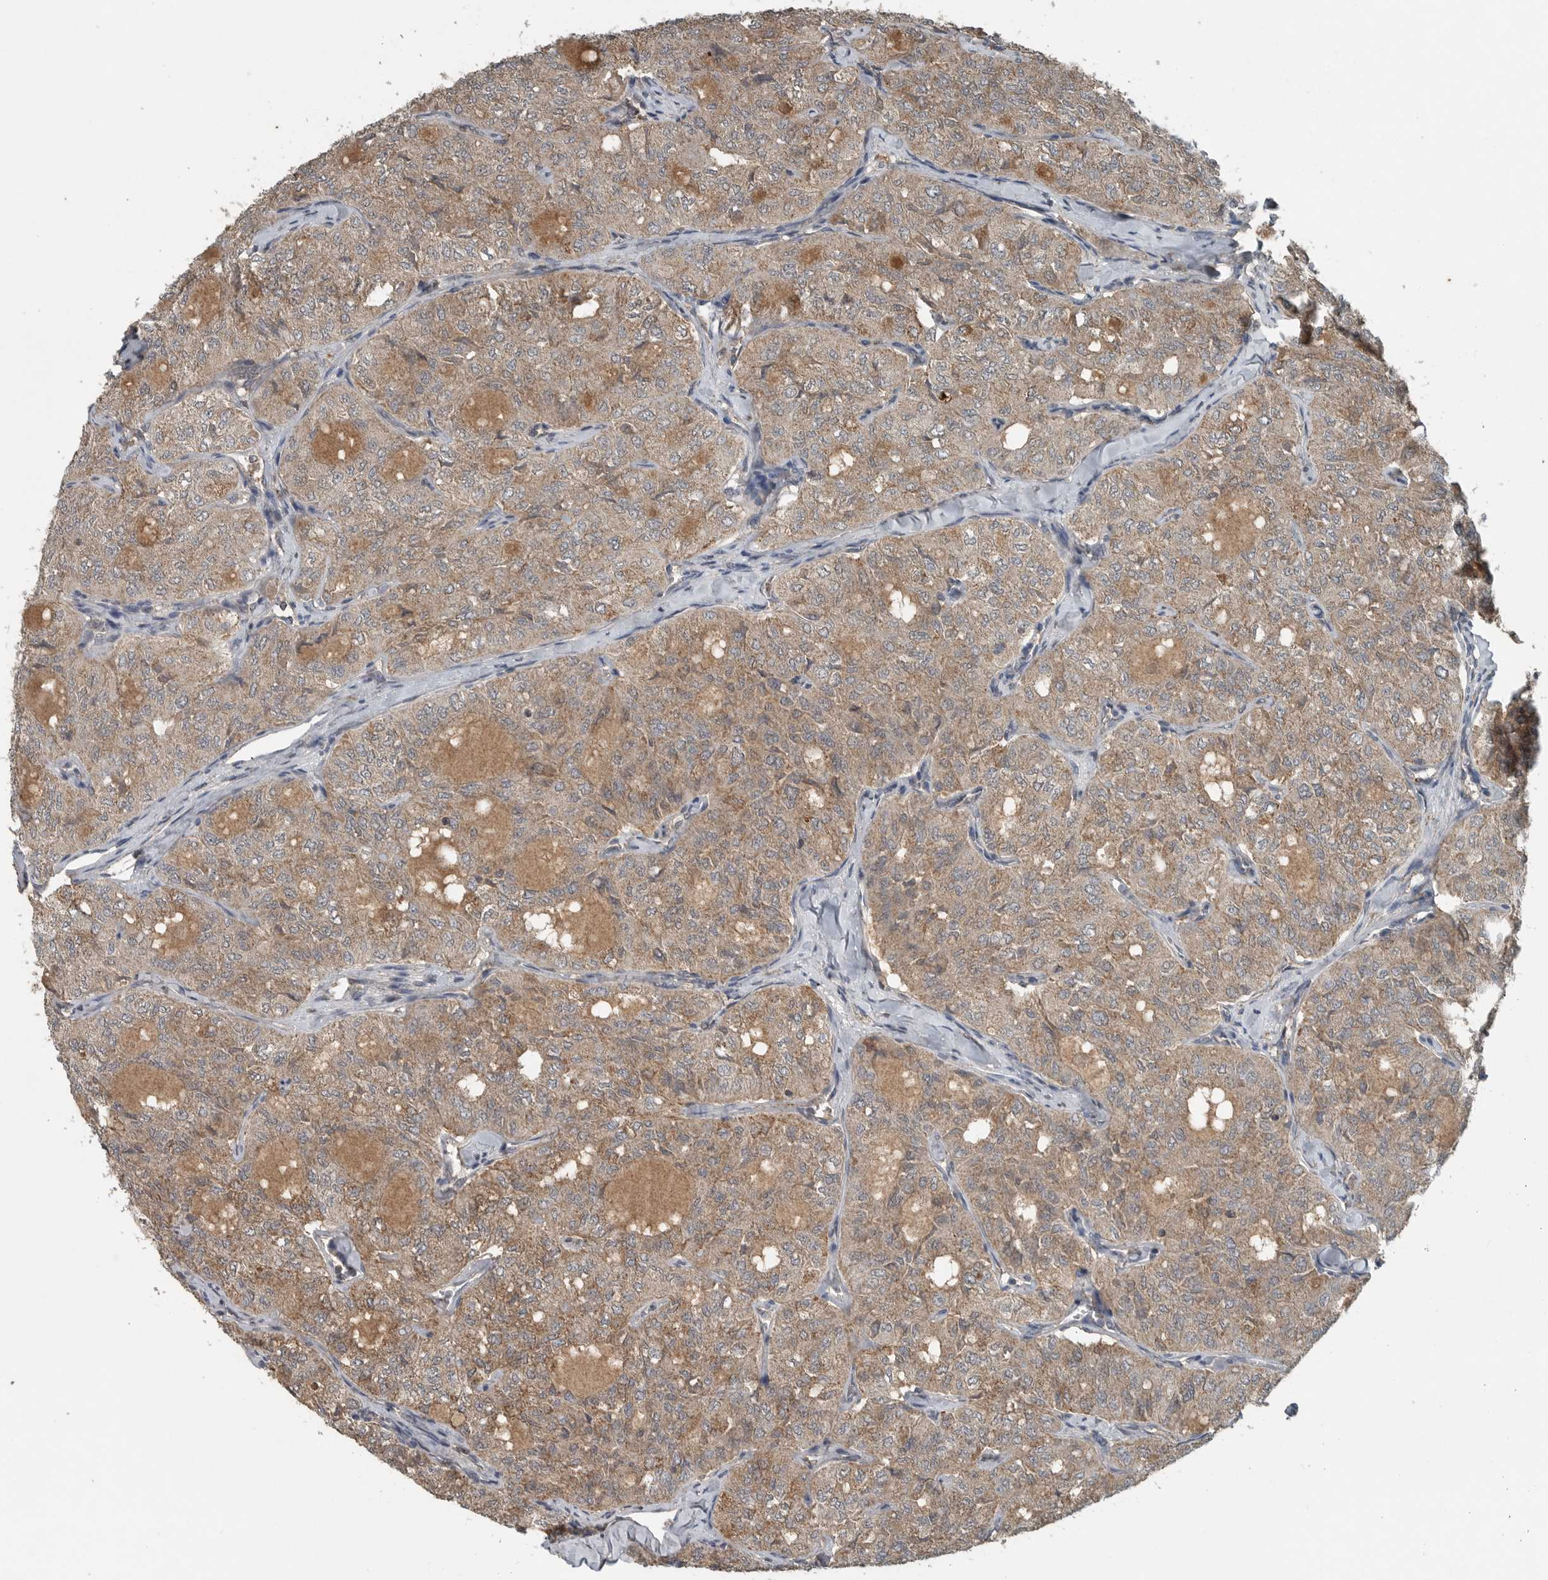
{"staining": {"intensity": "weak", "quantity": ">75%", "location": "cytoplasmic/membranous"}, "tissue": "thyroid cancer", "cell_type": "Tumor cells", "image_type": "cancer", "snomed": [{"axis": "morphology", "description": "Follicular adenoma carcinoma, NOS"}, {"axis": "topography", "description": "Thyroid gland"}], "caption": "Approximately >75% of tumor cells in thyroid cancer (follicular adenoma carcinoma) show weak cytoplasmic/membranous protein positivity as visualized by brown immunohistochemical staining.", "gene": "IL6ST", "patient": {"sex": "male", "age": 75}}